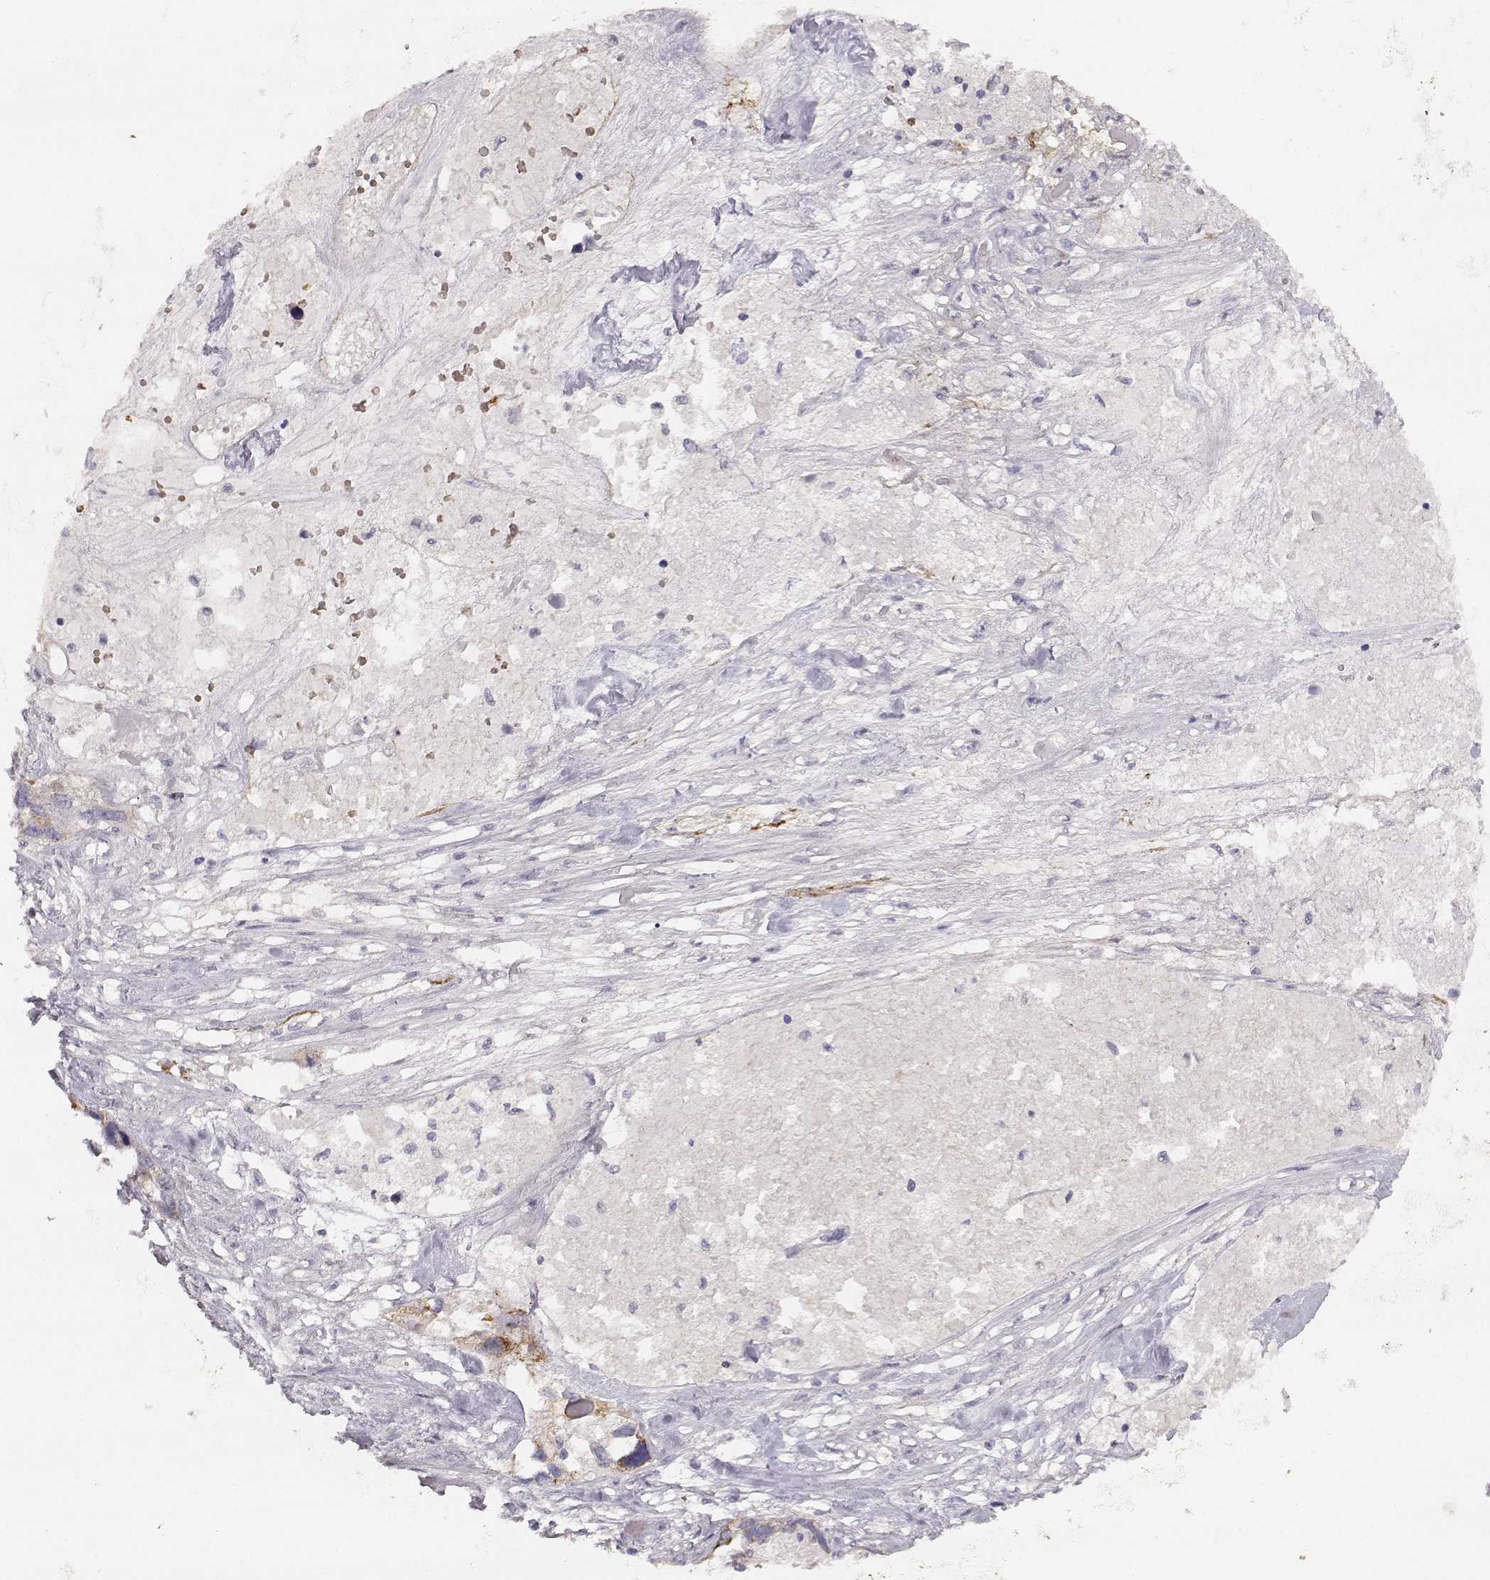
{"staining": {"intensity": "moderate", "quantity": "<25%", "location": "cytoplasmic/membranous"}, "tissue": "ovarian cancer", "cell_type": "Tumor cells", "image_type": "cancer", "snomed": [{"axis": "morphology", "description": "Cystadenocarcinoma, serous, NOS"}, {"axis": "topography", "description": "Ovary"}], "caption": "About <25% of tumor cells in ovarian cancer (serous cystadenocarcinoma) show moderate cytoplasmic/membranous protein expression as visualized by brown immunohistochemical staining.", "gene": "LAMC1", "patient": {"sex": "female", "age": 54}}